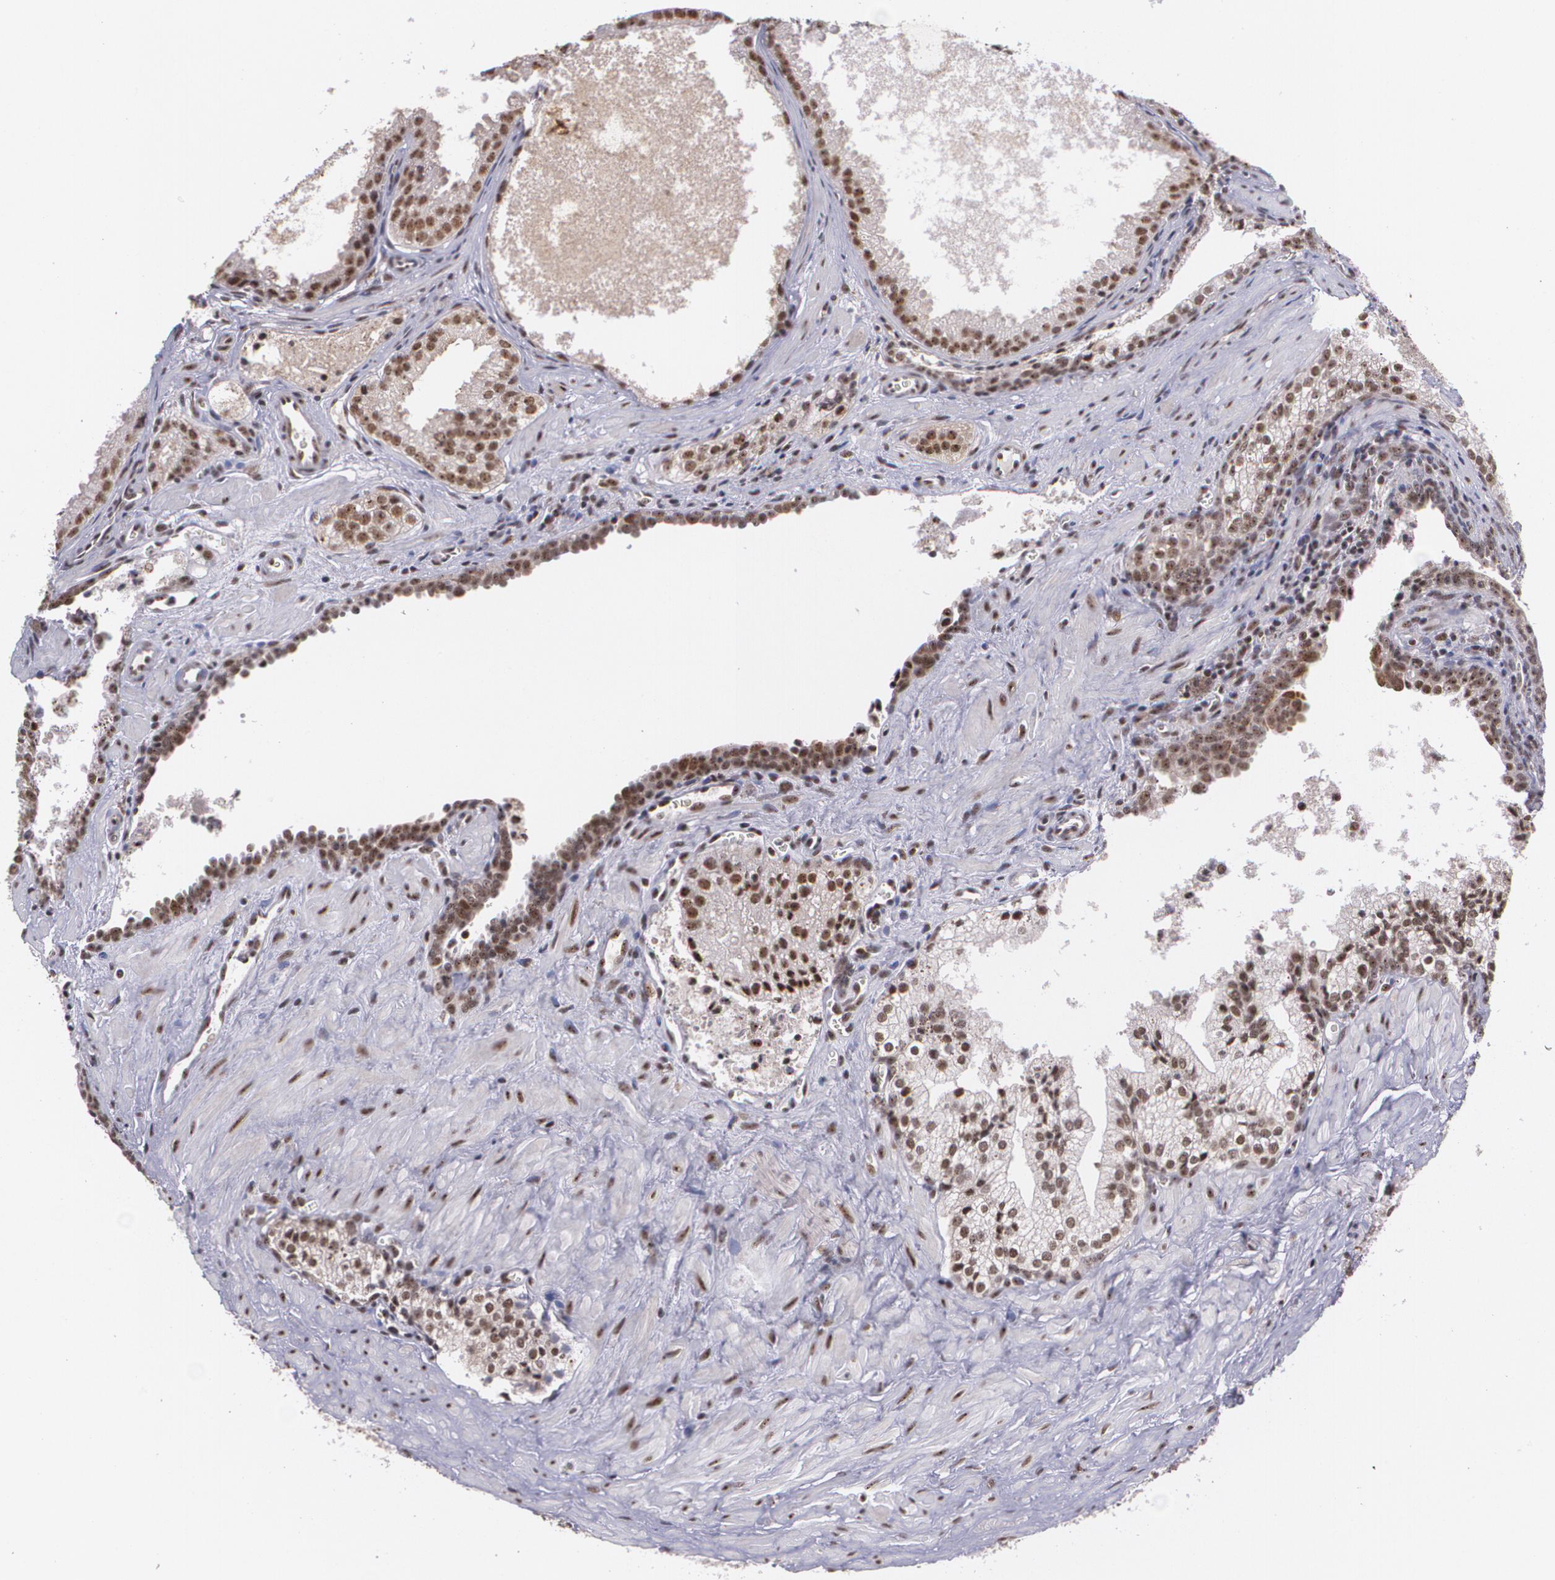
{"staining": {"intensity": "strong", "quantity": ">75%", "location": "cytoplasmic/membranous,nuclear"}, "tissue": "prostate cancer", "cell_type": "Tumor cells", "image_type": "cancer", "snomed": [{"axis": "morphology", "description": "Adenocarcinoma, Medium grade"}, {"axis": "topography", "description": "Prostate"}], "caption": "Brown immunohistochemical staining in human adenocarcinoma (medium-grade) (prostate) demonstrates strong cytoplasmic/membranous and nuclear staining in approximately >75% of tumor cells.", "gene": "C6orf15", "patient": {"sex": "male", "age": 64}}